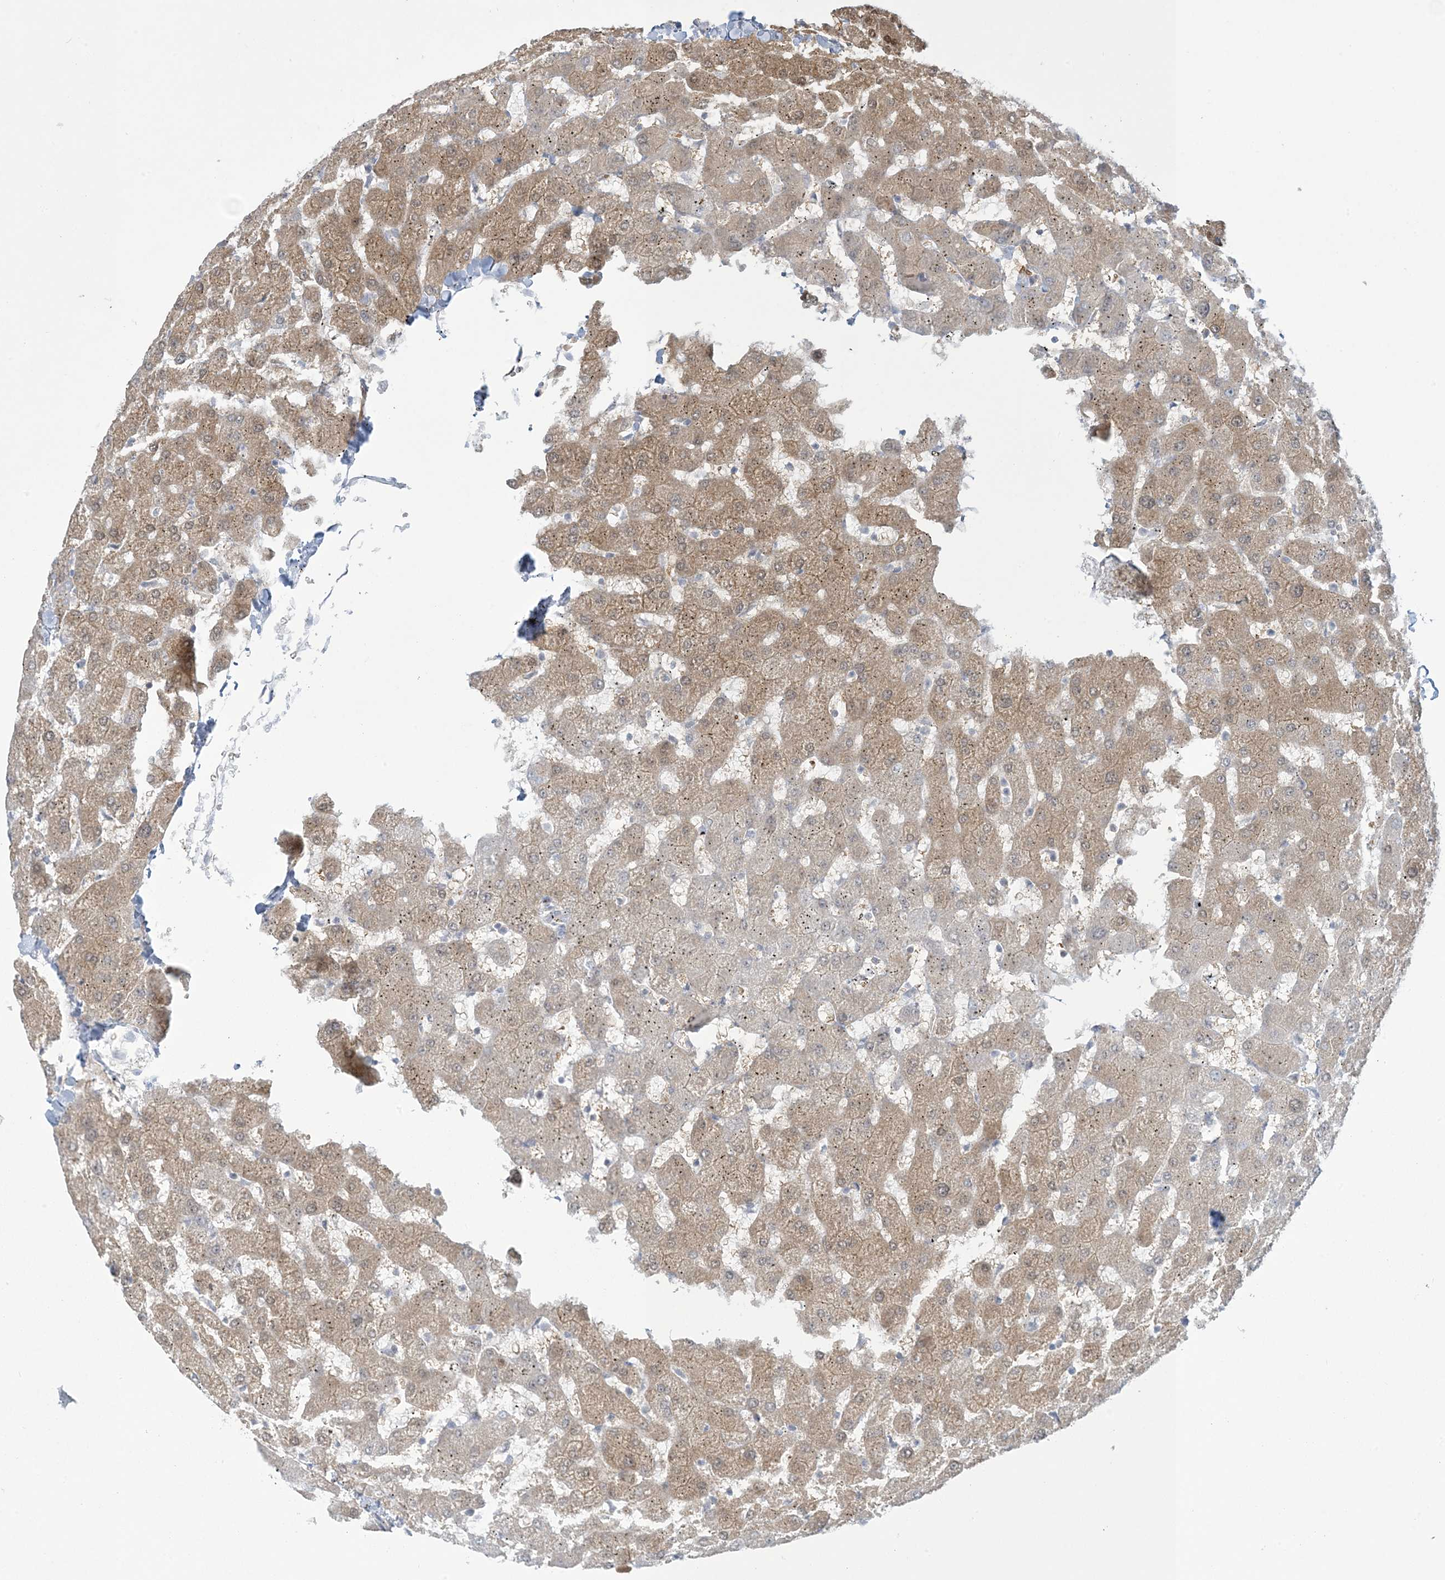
{"staining": {"intensity": "moderate", "quantity": "<25%", "location": "cytoplasmic/membranous"}, "tissue": "liver", "cell_type": "Cholangiocytes", "image_type": "normal", "snomed": [{"axis": "morphology", "description": "Normal tissue, NOS"}, {"axis": "topography", "description": "Liver"}], "caption": "Immunohistochemical staining of normal liver demonstrates moderate cytoplasmic/membranous protein expression in about <25% of cholangiocytes.", "gene": "NRBP2", "patient": {"sex": "female", "age": 63}}